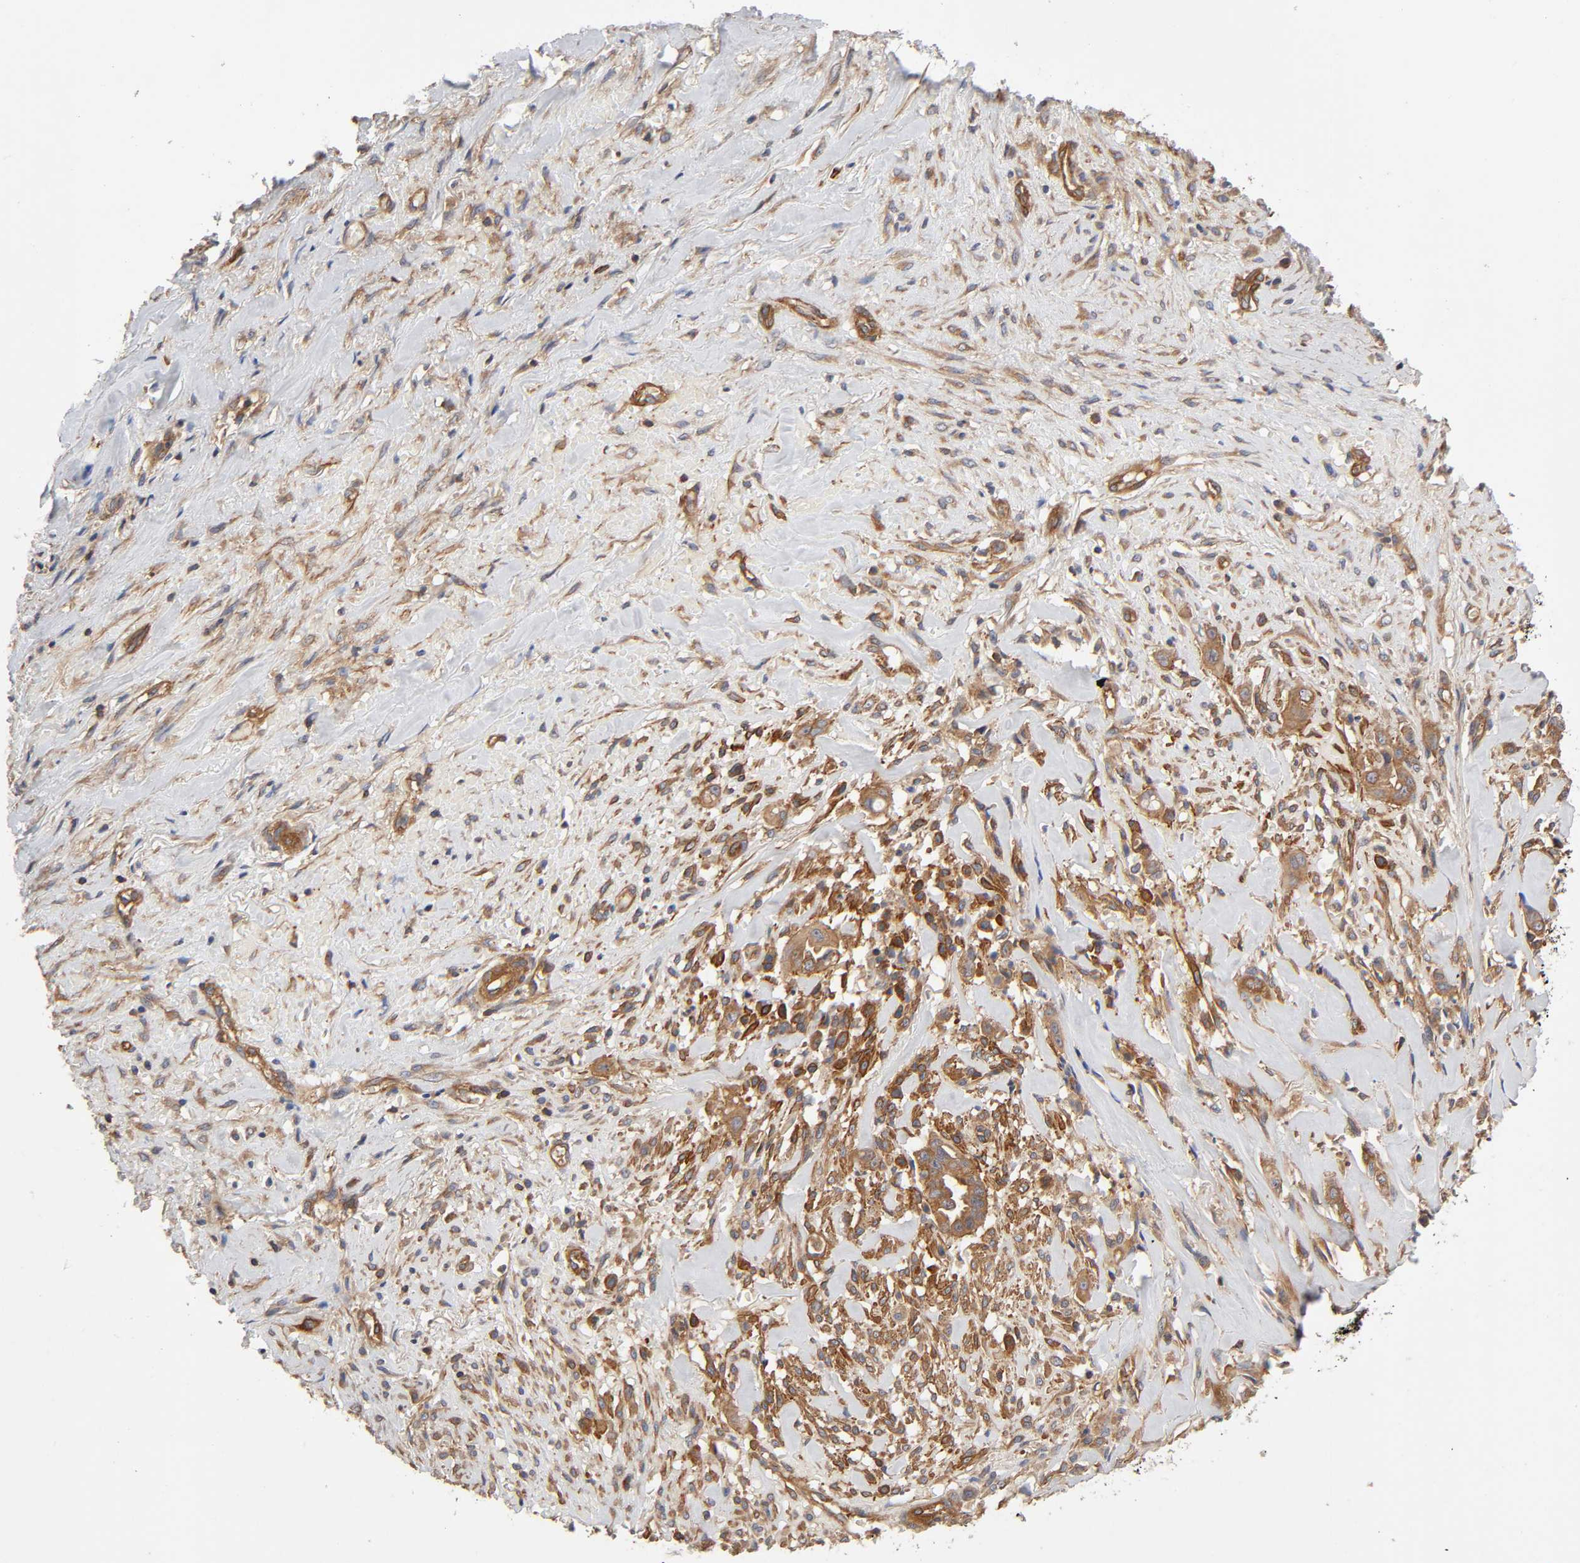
{"staining": {"intensity": "moderate", "quantity": ">75%", "location": "cytoplasmic/membranous"}, "tissue": "liver cancer", "cell_type": "Tumor cells", "image_type": "cancer", "snomed": [{"axis": "morphology", "description": "Cholangiocarcinoma"}, {"axis": "topography", "description": "Liver"}], "caption": "Moderate cytoplasmic/membranous protein positivity is seen in approximately >75% of tumor cells in liver cancer (cholangiocarcinoma).", "gene": "LAMTOR2", "patient": {"sex": "female", "age": 73}}